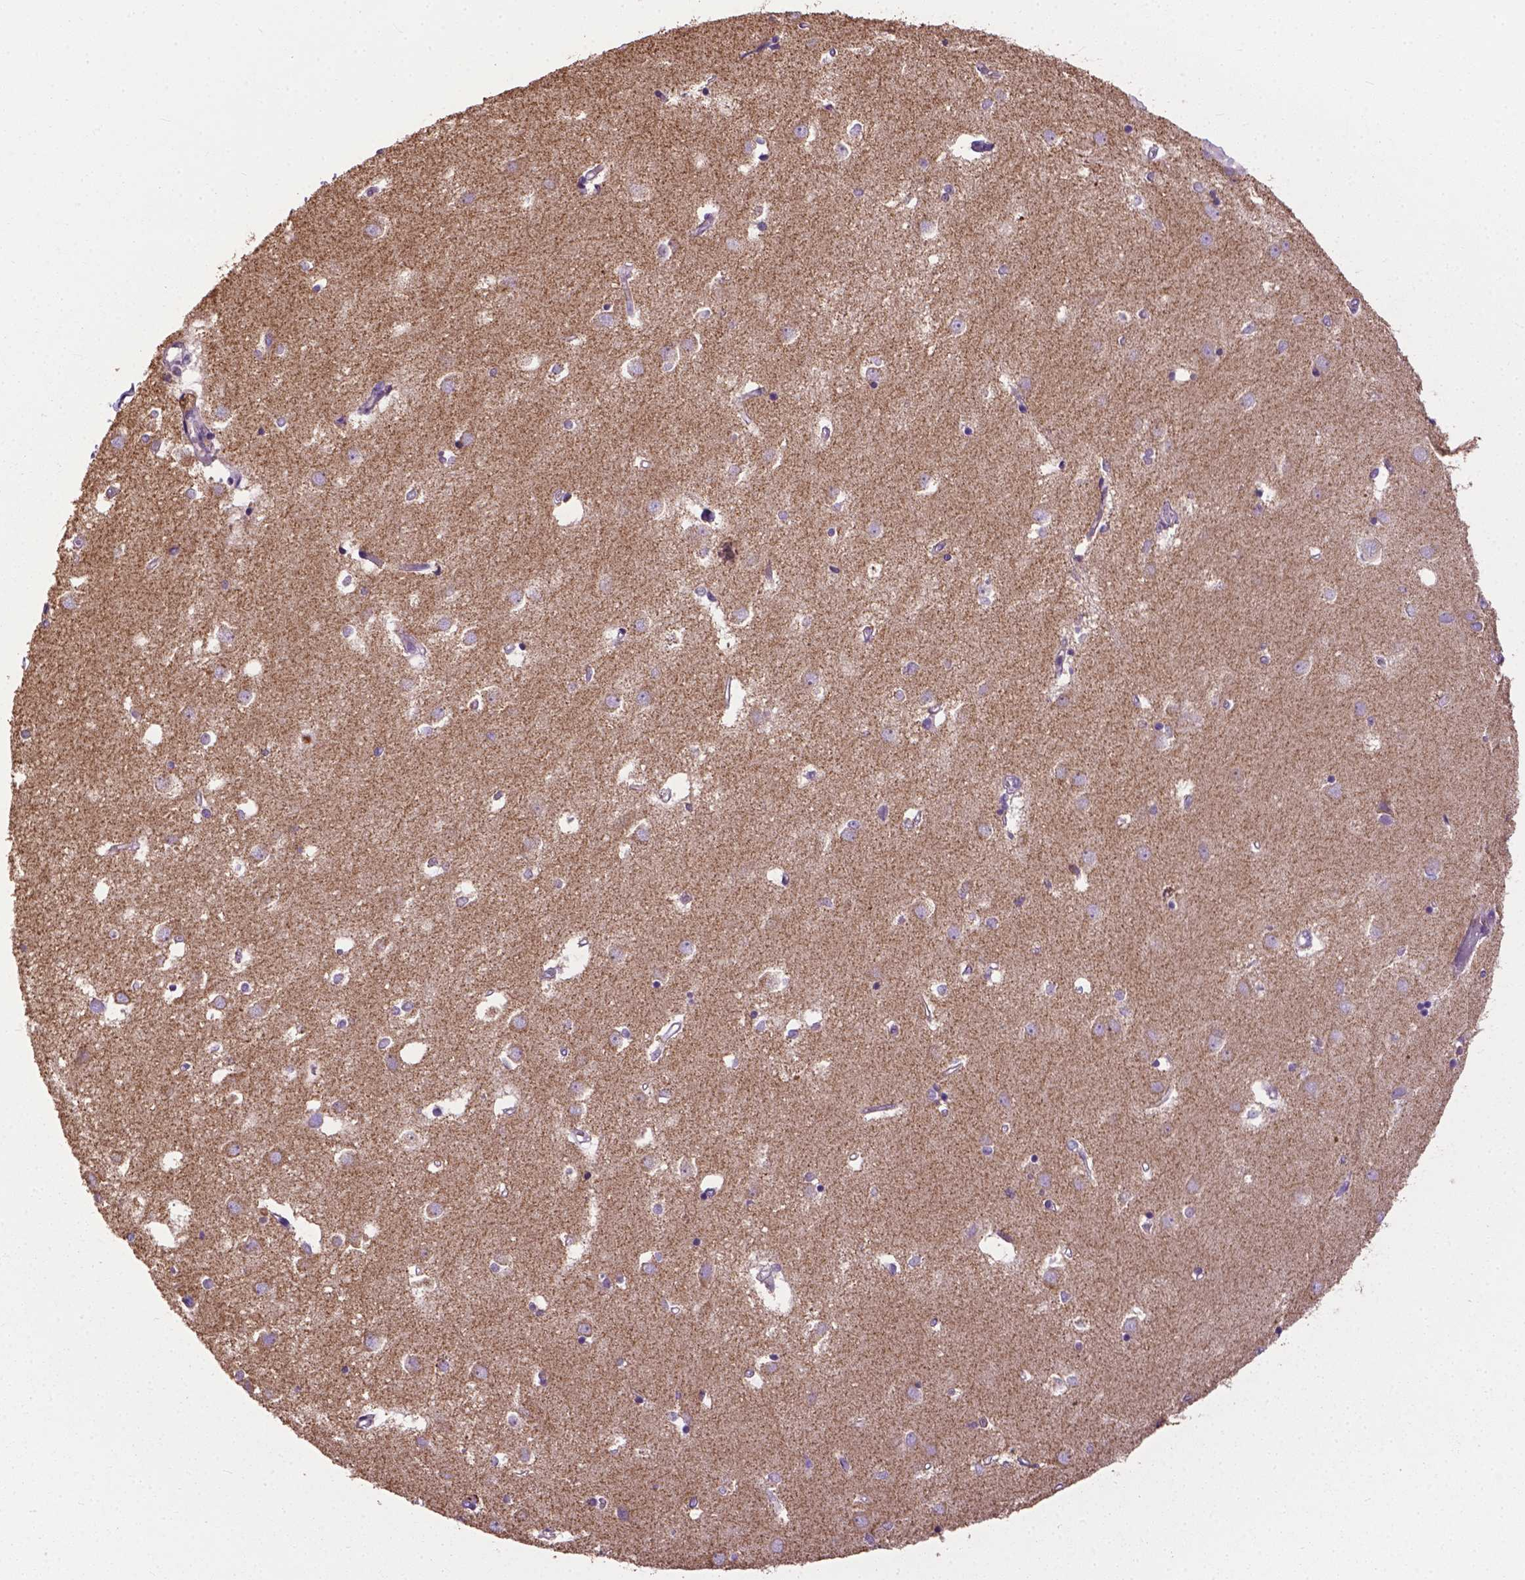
{"staining": {"intensity": "negative", "quantity": "none", "location": "none"}, "tissue": "caudate", "cell_type": "Glial cells", "image_type": "normal", "snomed": [{"axis": "morphology", "description": "Normal tissue, NOS"}, {"axis": "topography", "description": "Lateral ventricle wall"}], "caption": "A histopathology image of human caudate is negative for staining in glial cells. Brightfield microscopy of immunohistochemistry stained with DAB (brown) and hematoxylin (blue), captured at high magnification.", "gene": "VDAC1", "patient": {"sex": "male", "age": 54}}